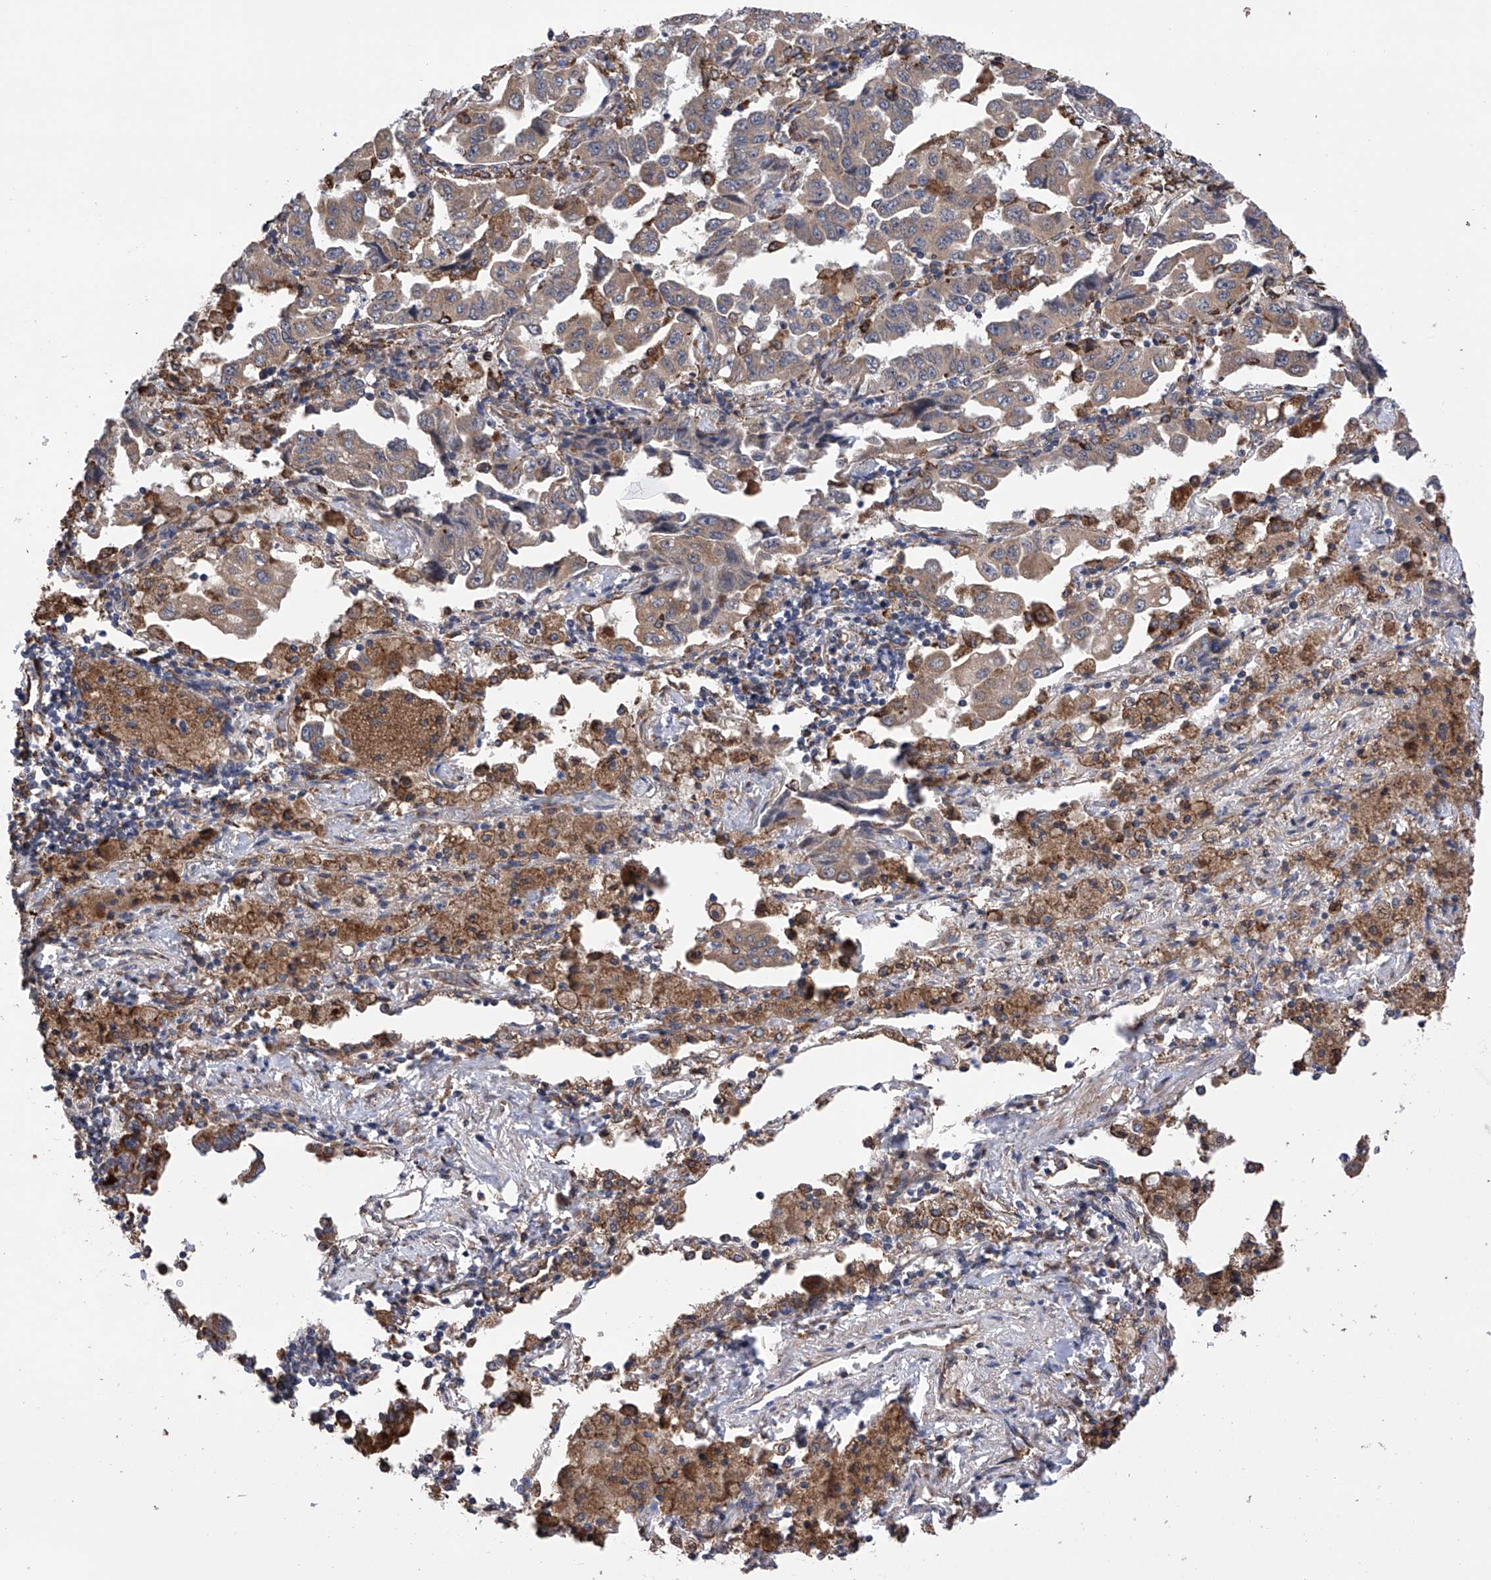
{"staining": {"intensity": "weak", "quantity": ">75%", "location": "cytoplasmic/membranous"}, "tissue": "lung cancer", "cell_type": "Tumor cells", "image_type": "cancer", "snomed": [{"axis": "morphology", "description": "Adenocarcinoma, NOS"}, {"axis": "topography", "description": "Lung"}], "caption": "Protein staining of lung adenocarcinoma tissue reveals weak cytoplasmic/membranous expression in approximately >75% of tumor cells. Nuclei are stained in blue.", "gene": "DNAH8", "patient": {"sex": "female", "age": 51}}